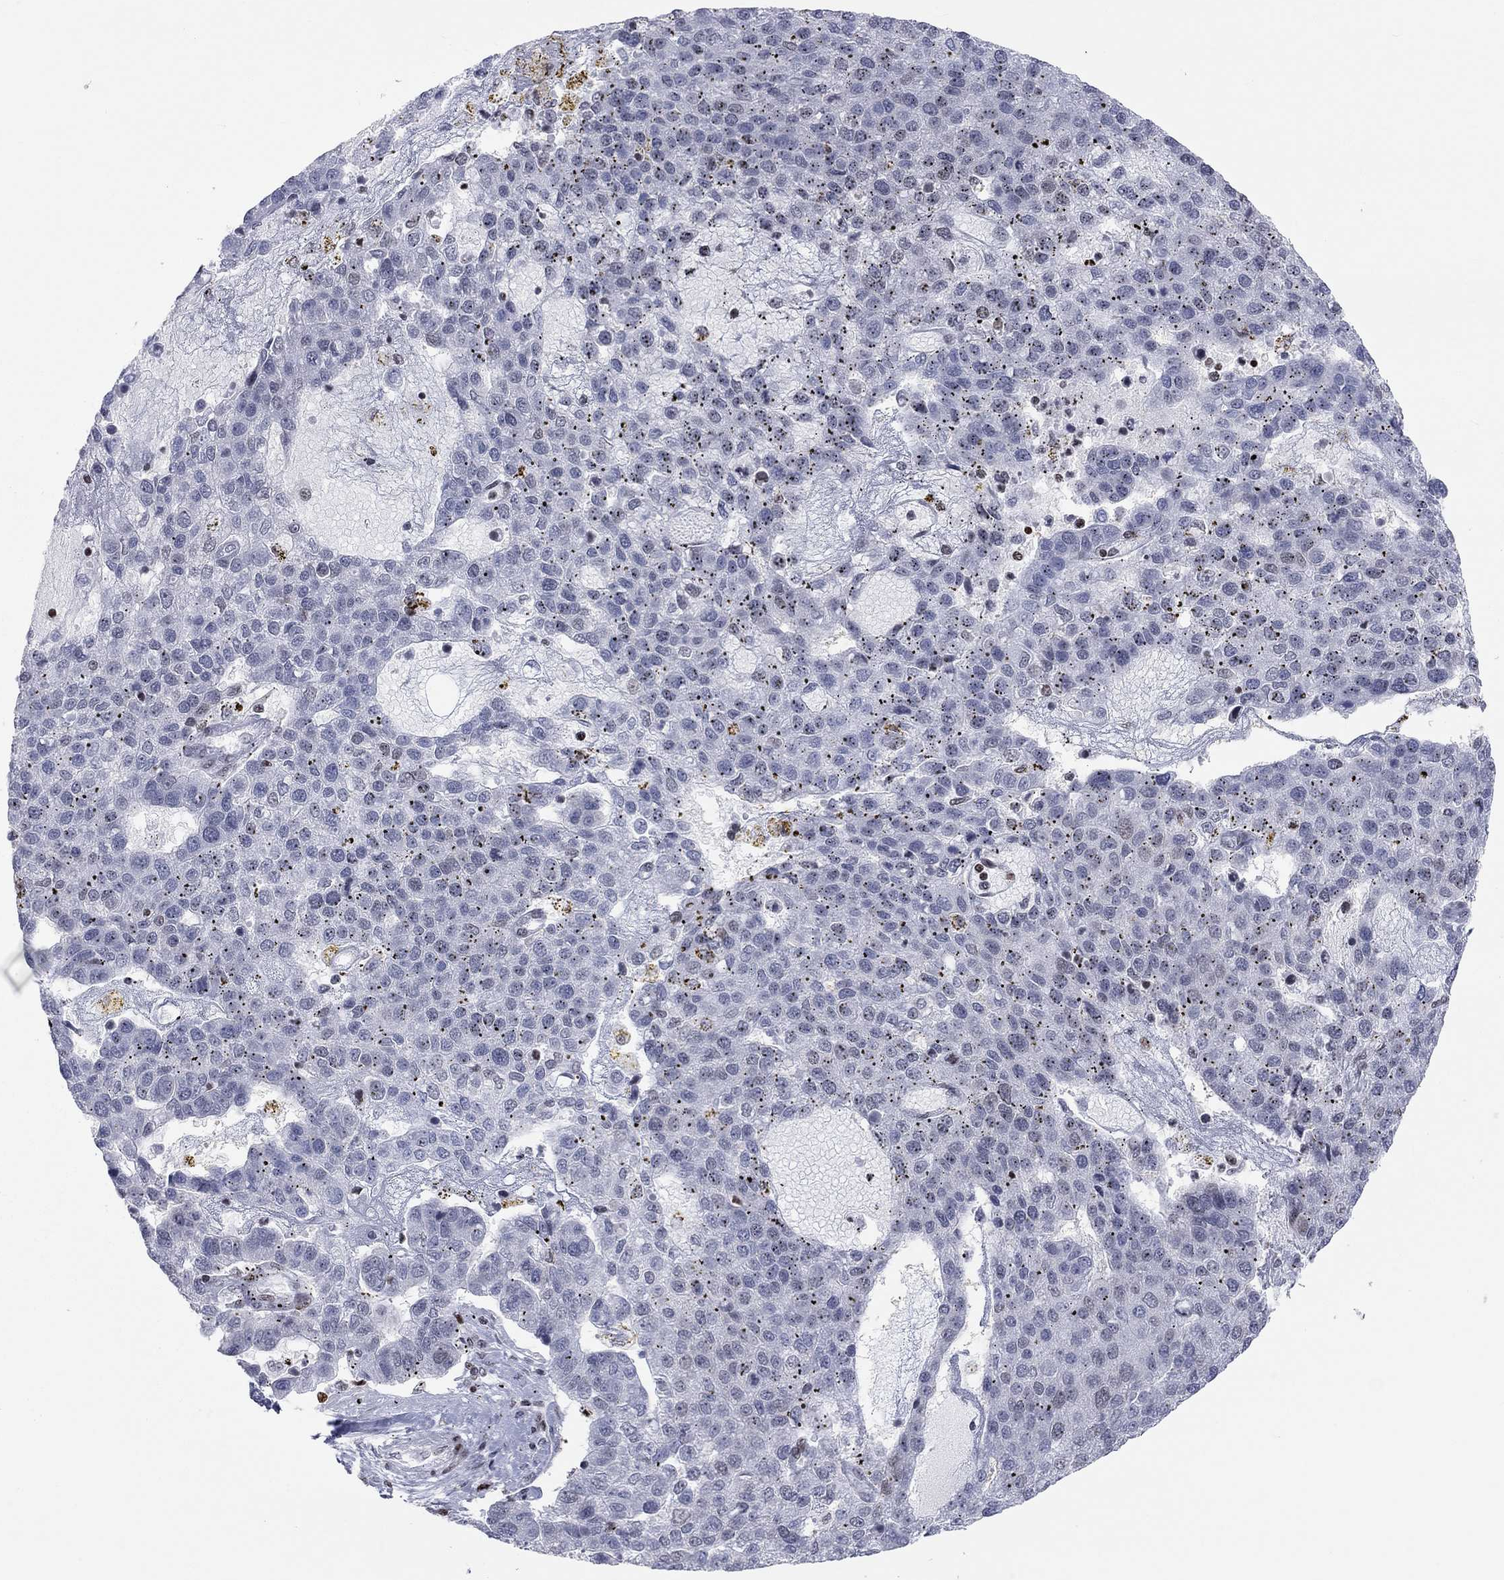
{"staining": {"intensity": "negative", "quantity": "none", "location": "none"}, "tissue": "pancreatic cancer", "cell_type": "Tumor cells", "image_type": "cancer", "snomed": [{"axis": "morphology", "description": "Adenocarcinoma, NOS"}, {"axis": "topography", "description": "Pancreas"}], "caption": "Tumor cells are negative for protein expression in human pancreatic cancer.", "gene": "H2AX", "patient": {"sex": "female", "age": 61}}